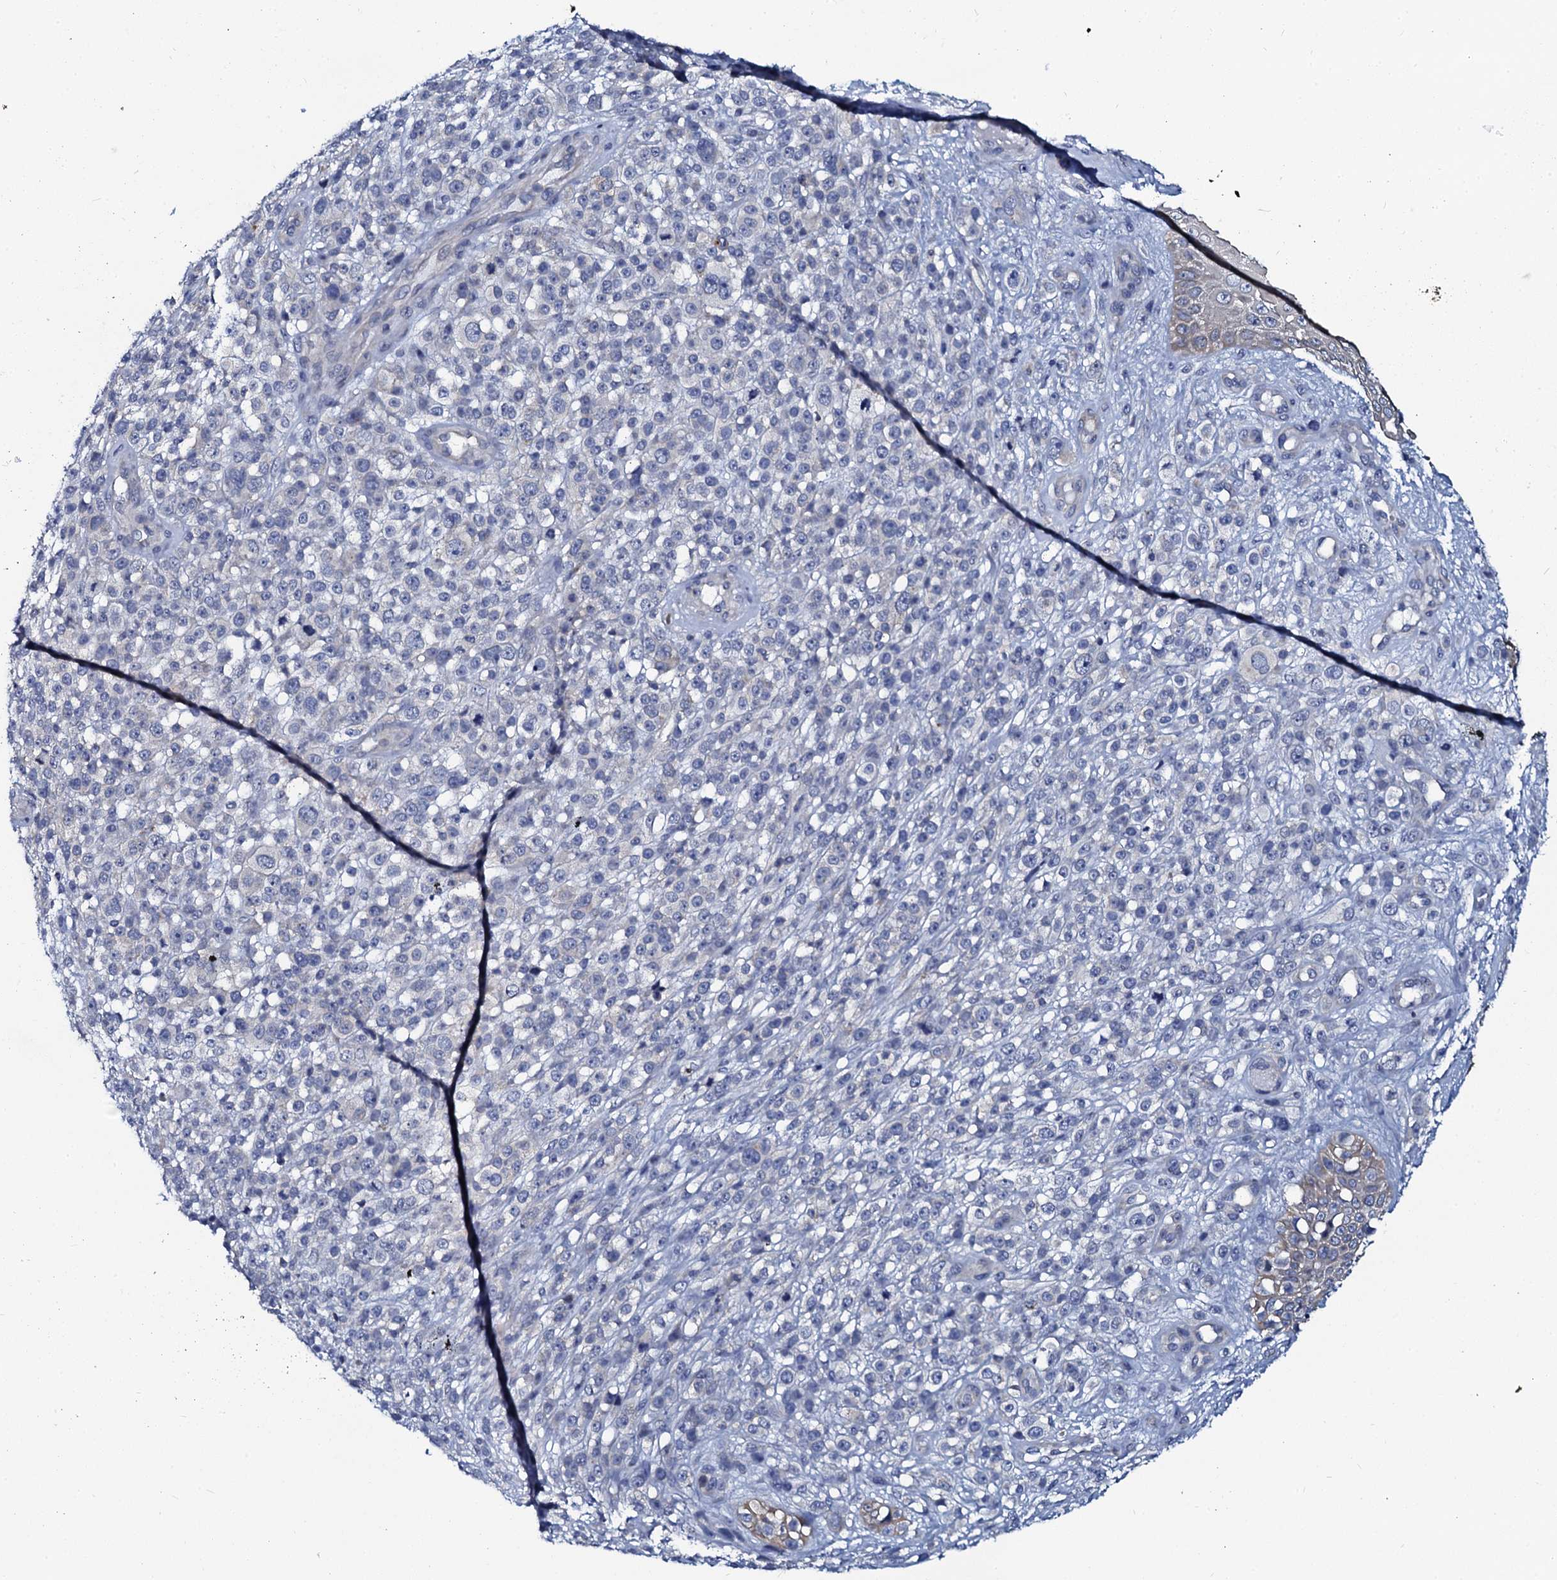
{"staining": {"intensity": "negative", "quantity": "none", "location": "none"}, "tissue": "melanoma", "cell_type": "Tumor cells", "image_type": "cancer", "snomed": [{"axis": "morphology", "description": "Malignant melanoma, NOS"}, {"axis": "topography", "description": "Skin"}], "caption": "Tumor cells show no significant protein staining in melanoma.", "gene": "C10orf88", "patient": {"sex": "female", "age": 55}}